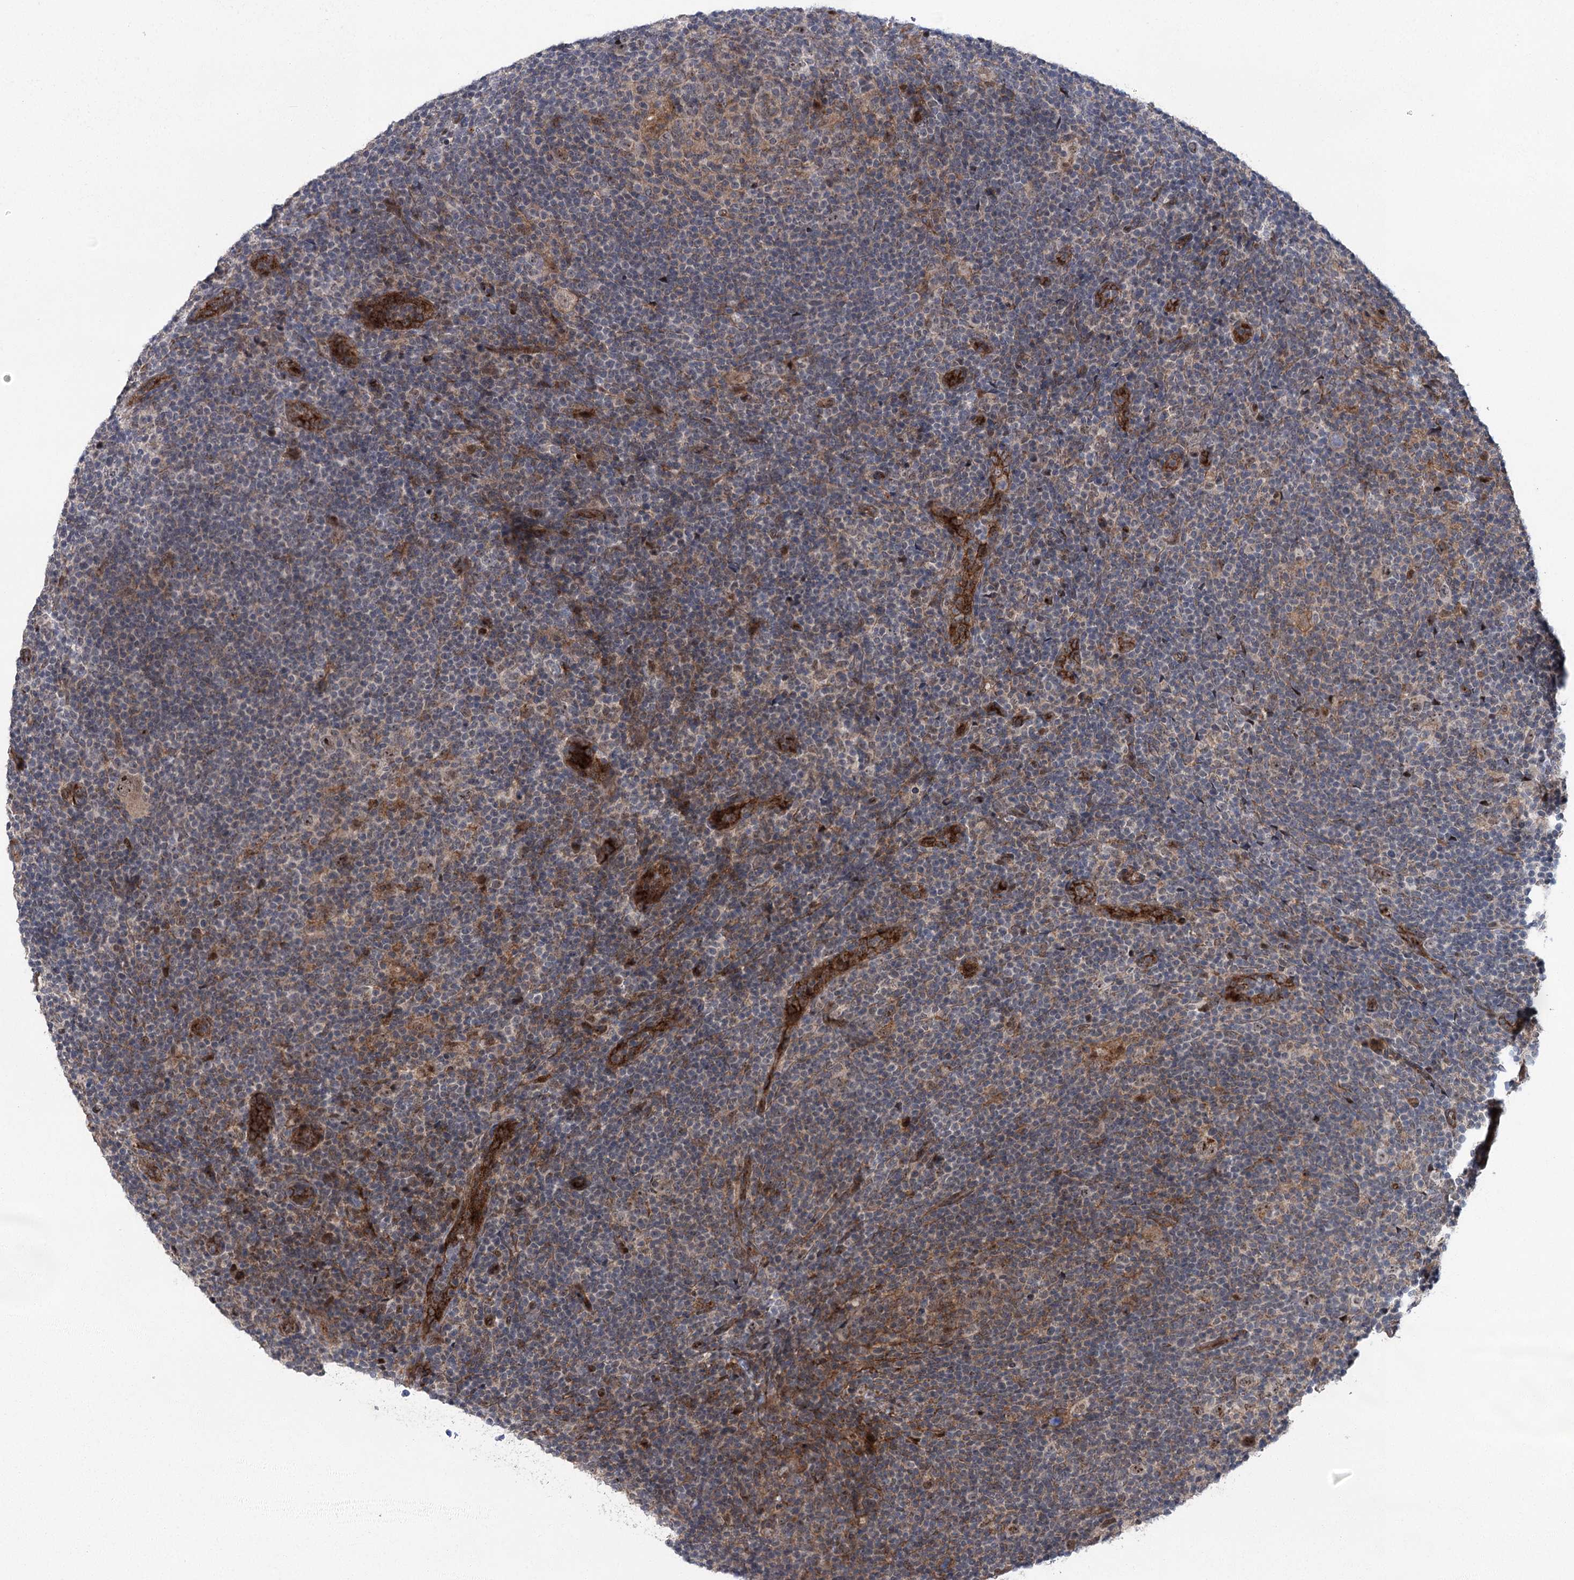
{"staining": {"intensity": "weak", "quantity": "25%-75%", "location": "nuclear"}, "tissue": "lymphoma", "cell_type": "Tumor cells", "image_type": "cancer", "snomed": [{"axis": "morphology", "description": "Hodgkin's disease, NOS"}, {"axis": "topography", "description": "Lymph node"}], "caption": "Brown immunohistochemical staining in human Hodgkin's disease displays weak nuclear expression in approximately 25%-75% of tumor cells.", "gene": "PARM1", "patient": {"sex": "female", "age": 57}}